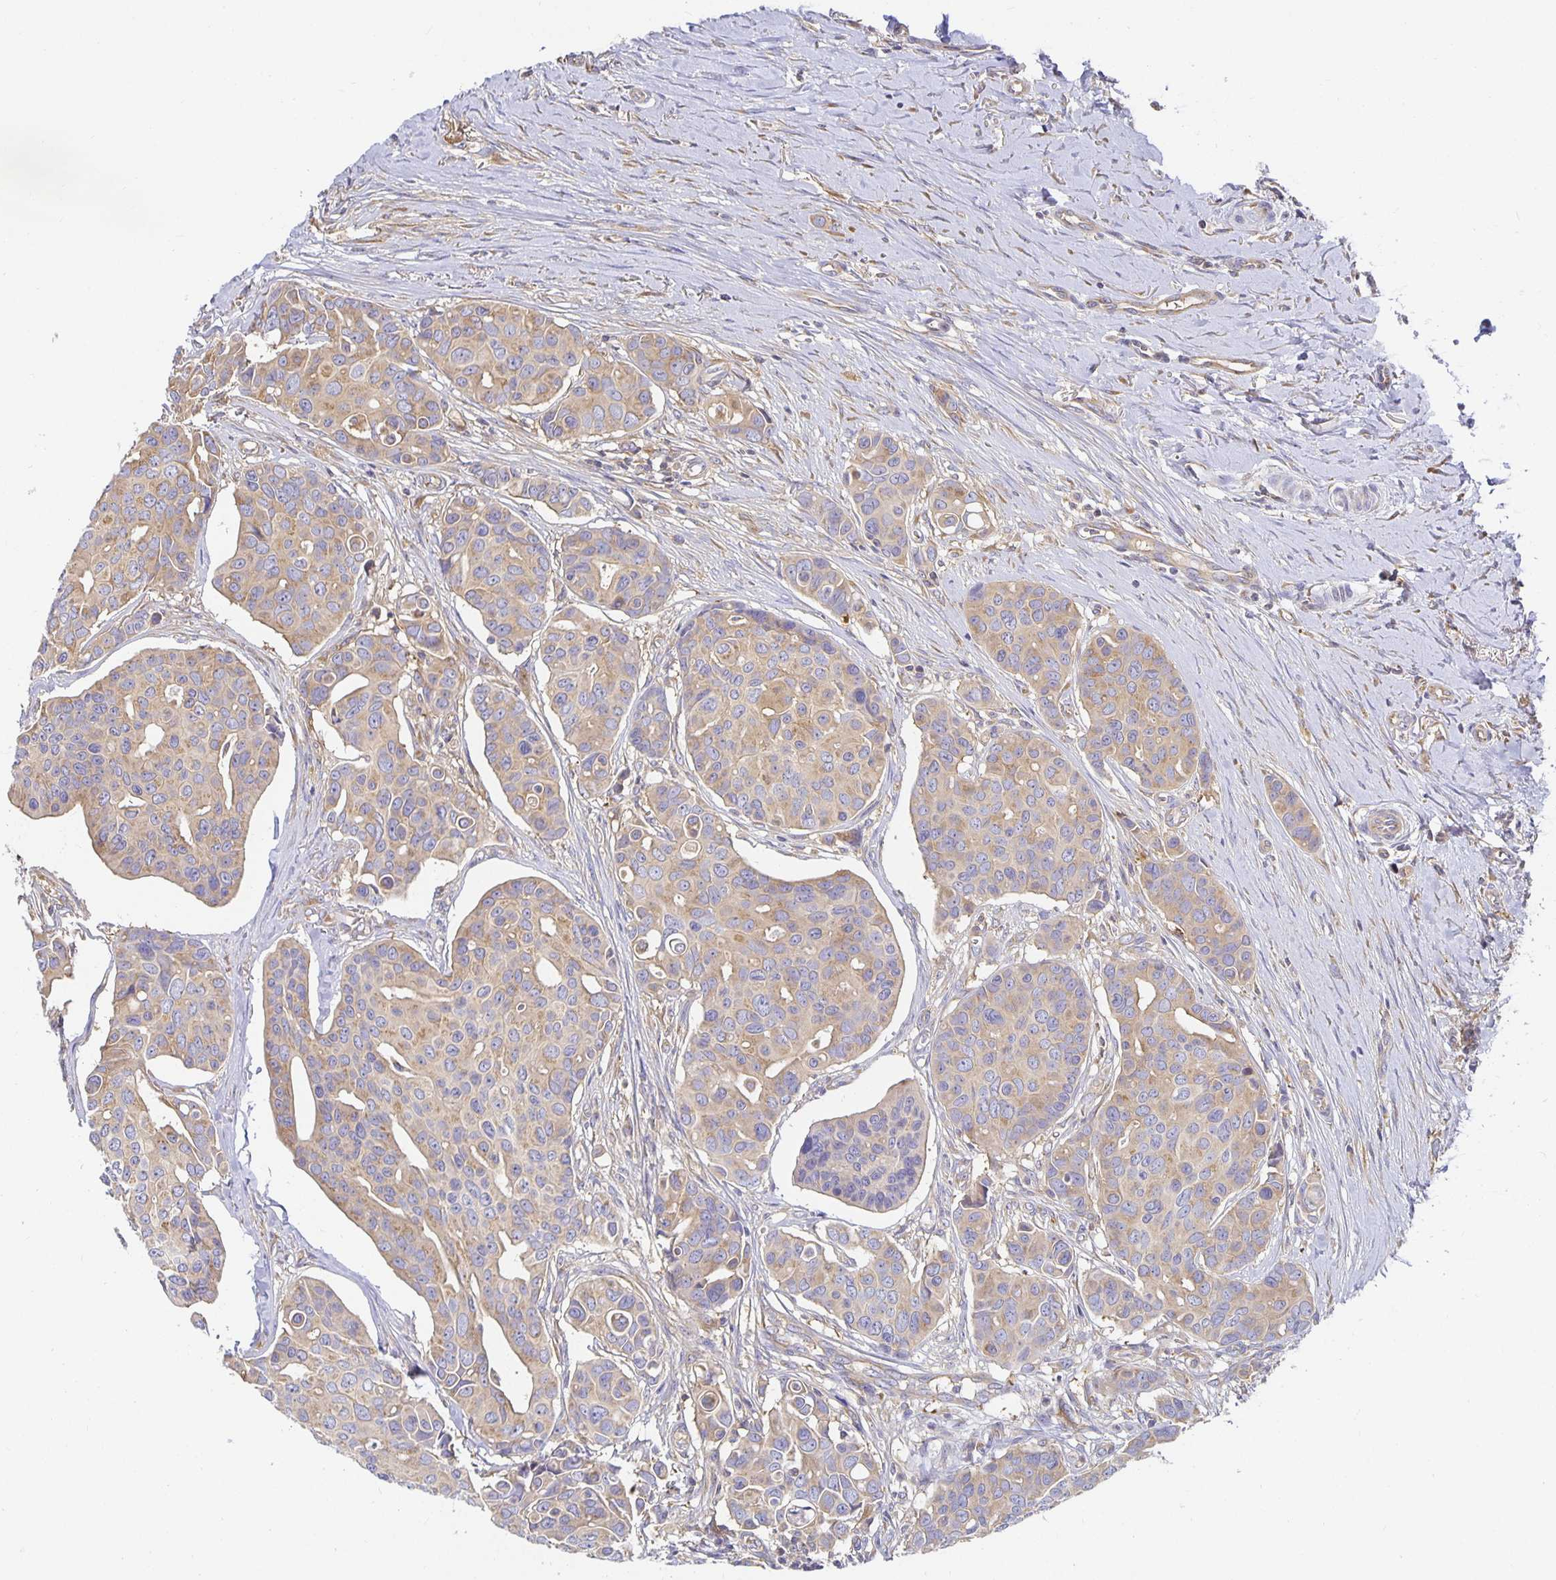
{"staining": {"intensity": "weak", "quantity": ">75%", "location": "cytoplasmic/membranous"}, "tissue": "breast cancer", "cell_type": "Tumor cells", "image_type": "cancer", "snomed": [{"axis": "morphology", "description": "Normal tissue, NOS"}, {"axis": "morphology", "description": "Duct carcinoma"}, {"axis": "topography", "description": "Skin"}, {"axis": "topography", "description": "Breast"}], "caption": "A brown stain highlights weak cytoplasmic/membranous staining of a protein in human breast cancer (intraductal carcinoma) tumor cells. (IHC, brightfield microscopy, high magnification).", "gene": "USO1", "patient": {"sex": "female", "age": 54}}